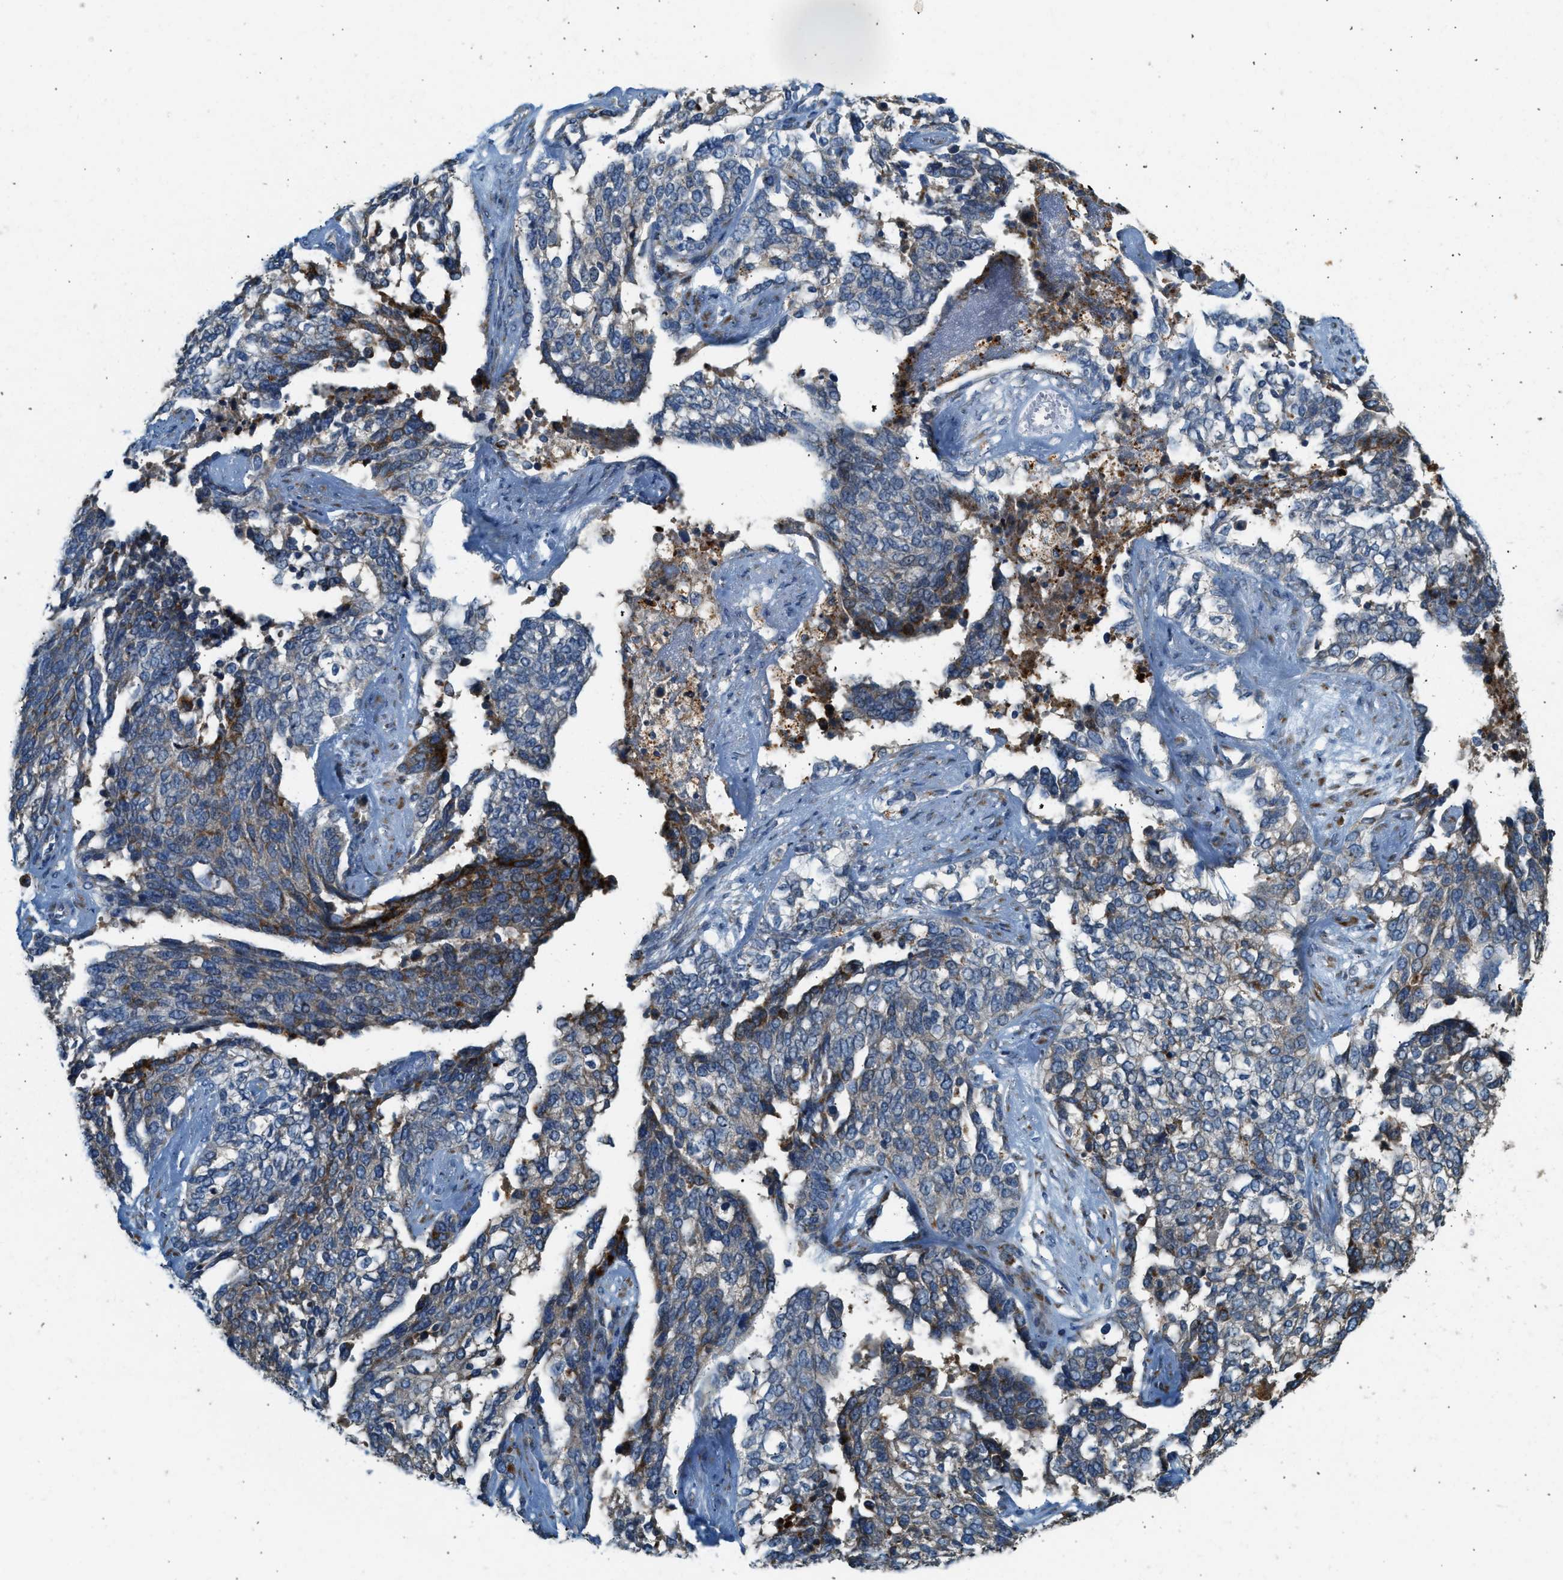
{"staining": {"intensity": "moderate", "quantity": "25%-75%", "location": "cytoplasmic/membranous"}, "tissue": "ovarian cancer", "cell_type": "Tumor cells", "image_type": "cancer", "snomed": [{"axis": "morphology", "description": "Cystadenocarcinoma, serous, NOS"}, {"axis": "topography", "description": "Ovary"}], "caption": "Immunohistochemical staining of ovarian cancer demonstrates medium levels of moderate cytoplasmic/membranous protein staining in about 25%-75% of tumor cells.", "gene": "CTSB", "patient": {"sex": "female", "age": 44}}